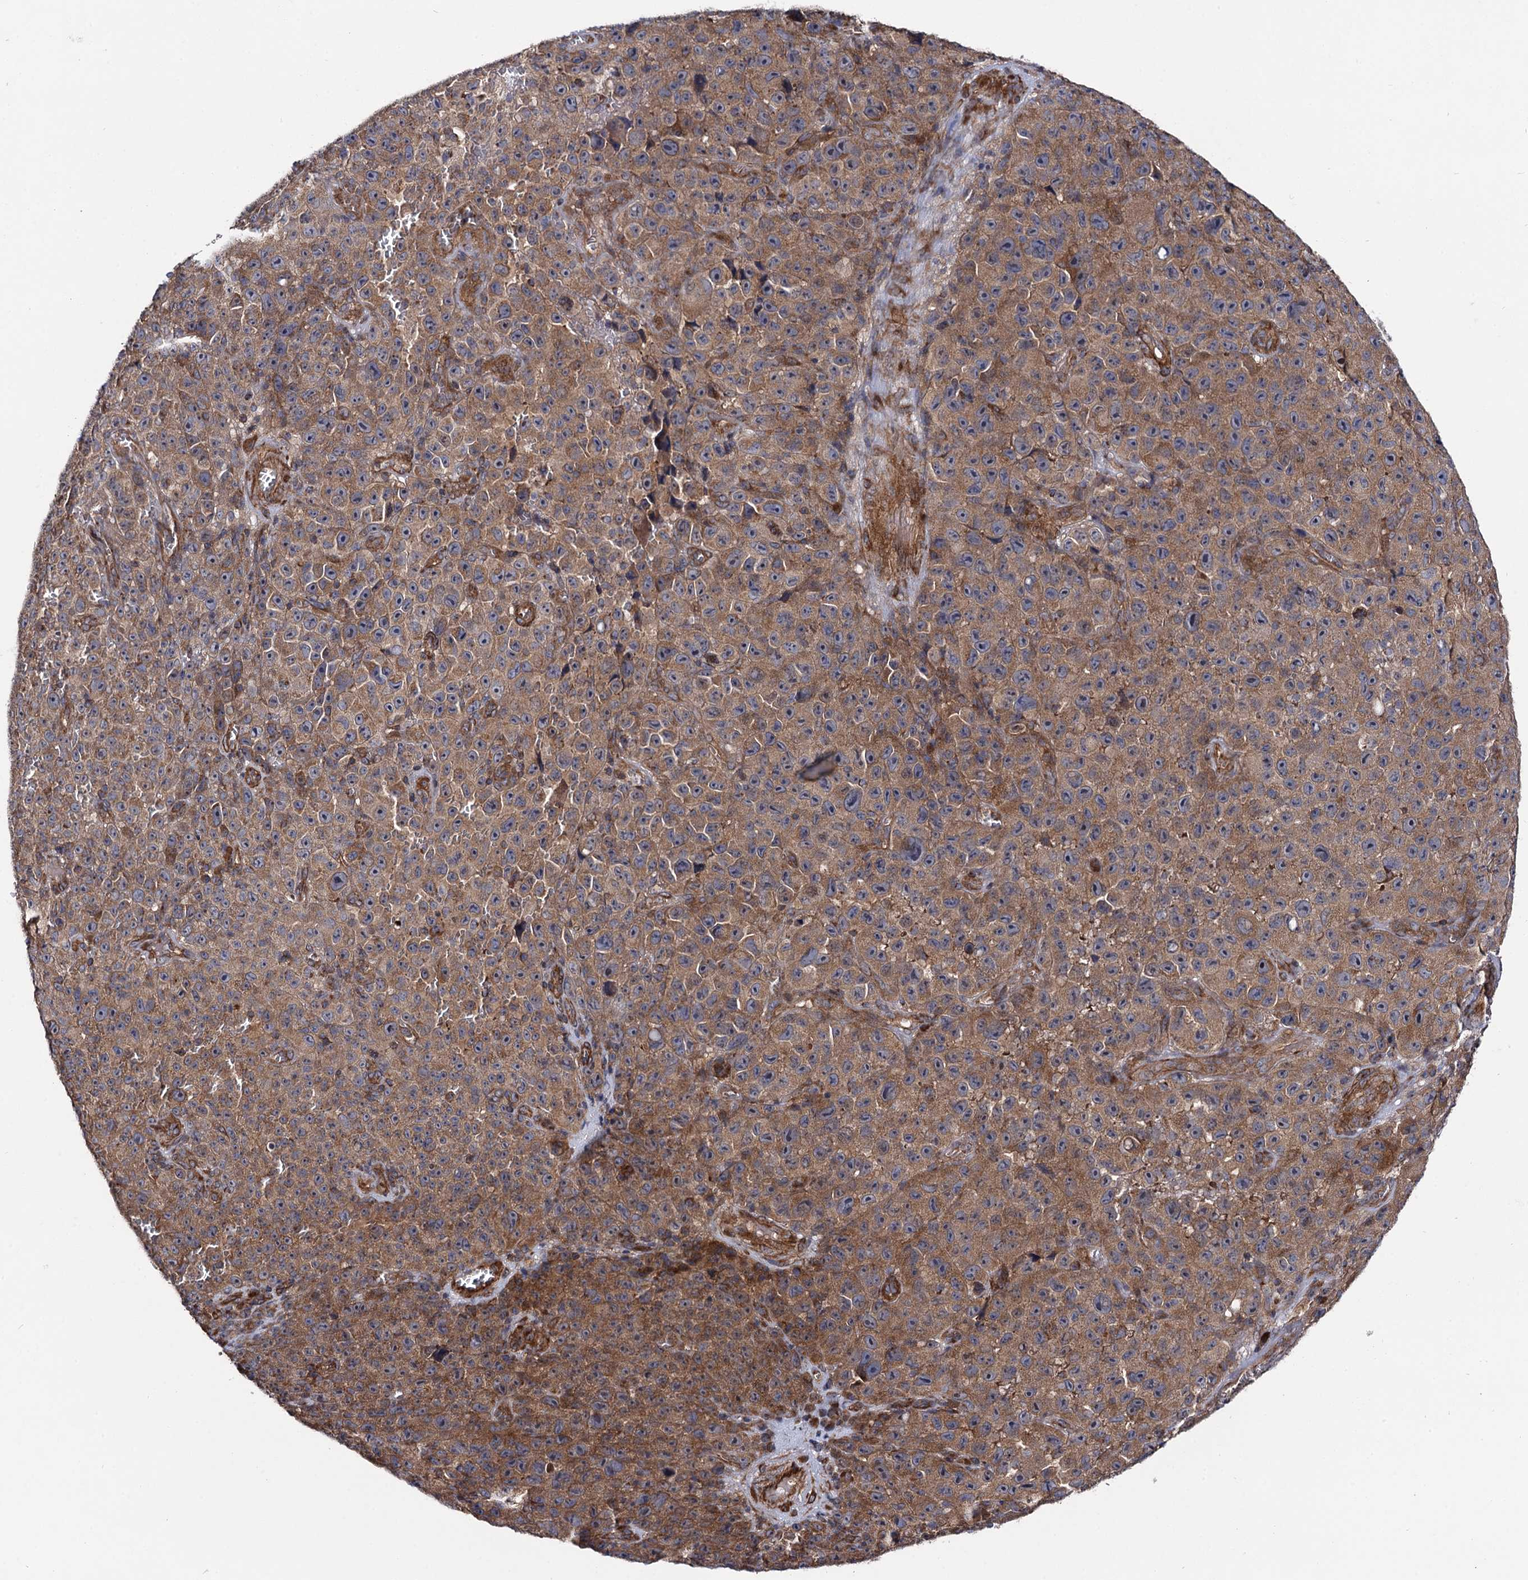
{"staining": {"intensity": "moderate", "quantity": ">75%", "location": "cytoplasmic/membranous"}, "tissue": "melanoma", "cell_type": "Tumor cells", "image_type": "cancer", "snomed": [{"axis": "morphology", "description": "Malignant melanoma, NOS"}, {"axis": "topography", "description": "Skin"}], "caption": "Malignant melanoma was stained to show a protein in brown. There is medium levels of moderate cytoplasmic/membranous staining in approximately >75% of tumor cells.", "gene": "DYDC1", "patient": {"sex": "female", "age": 82}}